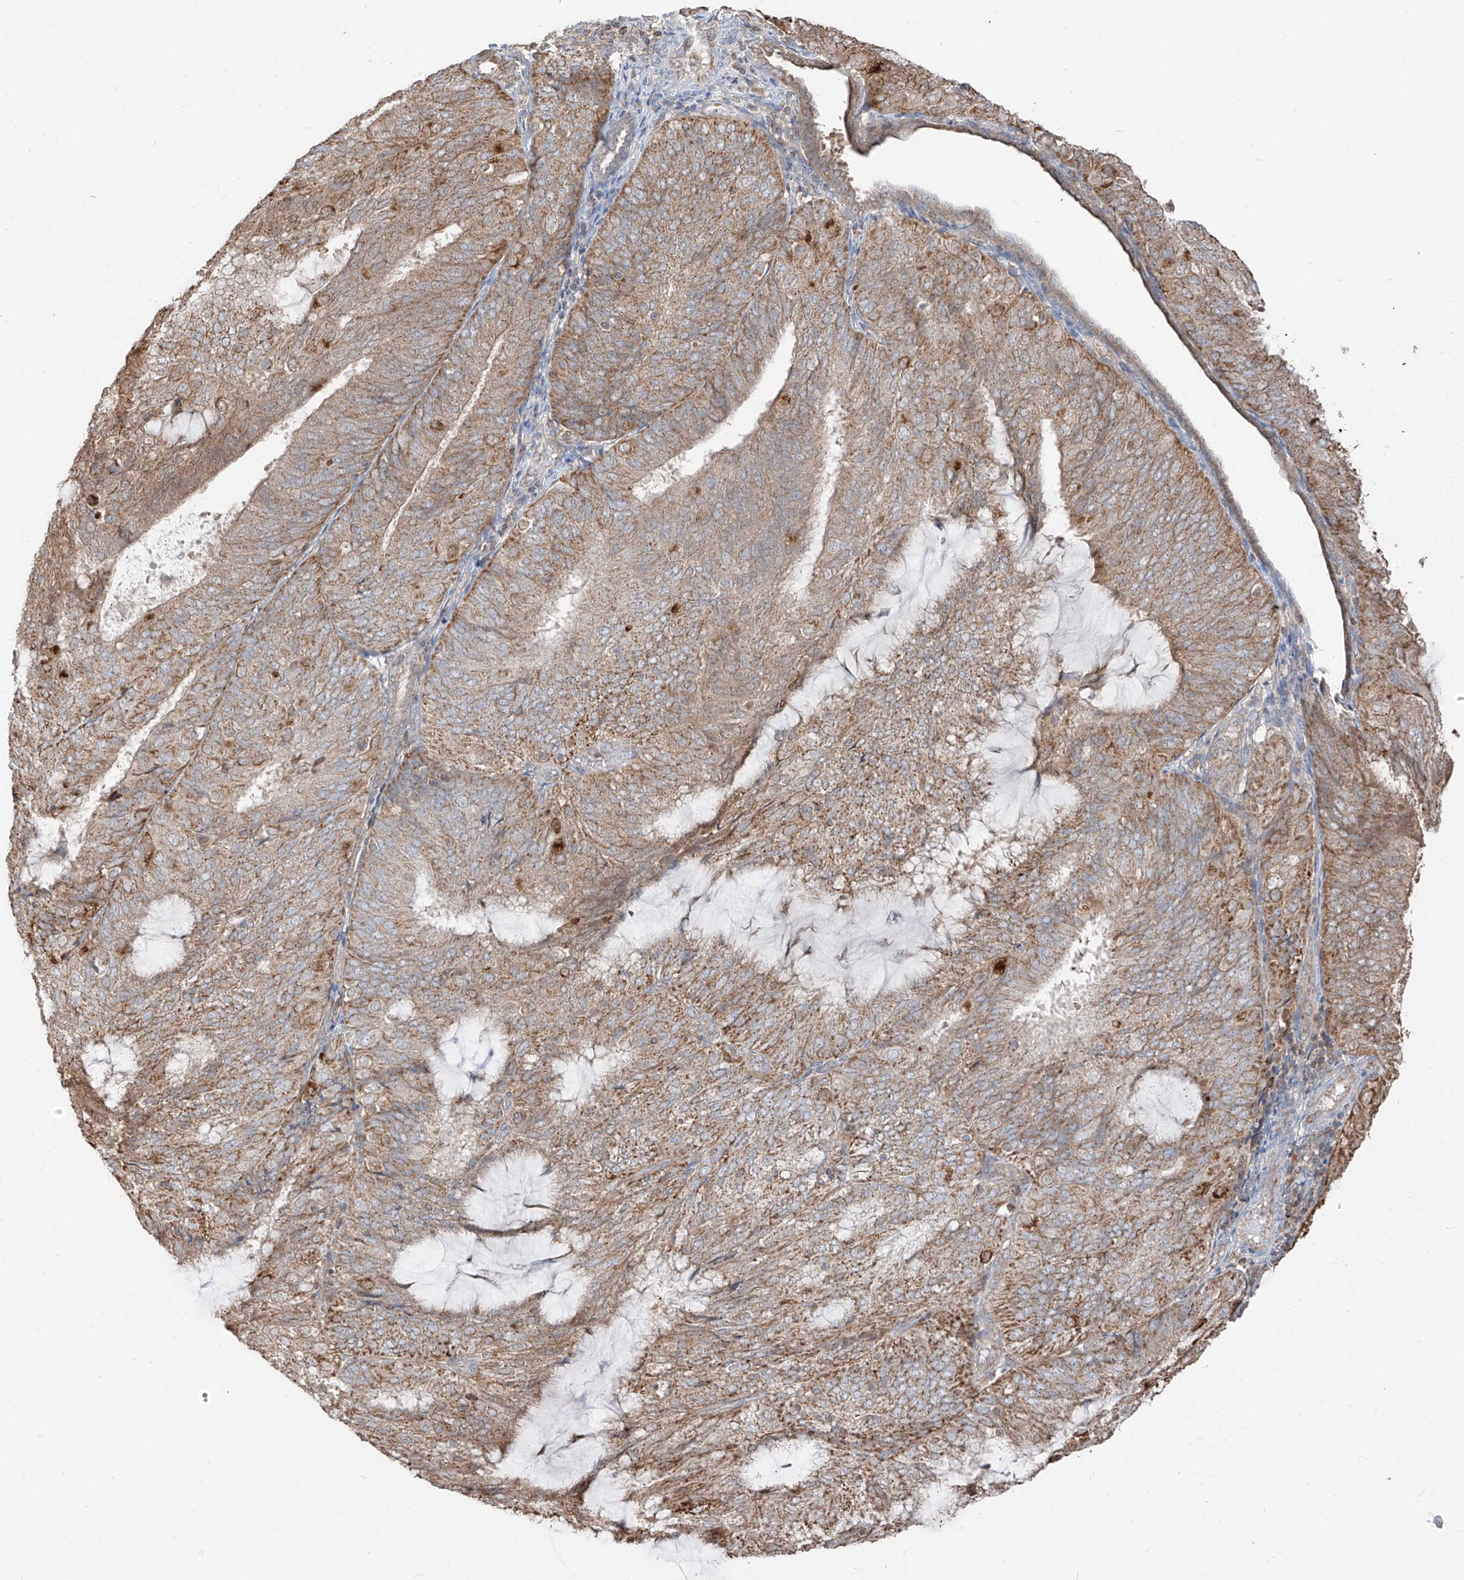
{"staining": {"intensity": "moderate", "quantity": ">75%", "location": "cytoplasmic/membranous"}, "tissue": "endometrial cancer", "cell_type": "Tumor cells", "image_type": "cancer", "snomed": [{"axis": "morphology", "description": "Adenocarcinoma, NOS"}, {"axis": "topography", "description": "Endometrium"}], "caption": "A high-resolution micrograph shows IHC staining of endometrial cancer (adenocarcinoma), which reveals moderate cytoplasmic/membranous expression in approximately >75% of tumor cells. (DAB (3,3'-diaminobenzidine) IHC, brown staining for protein, blue staining for nuclei).", "gene": "ETHE1", "patient": {"sex": "female", "age": 81}}